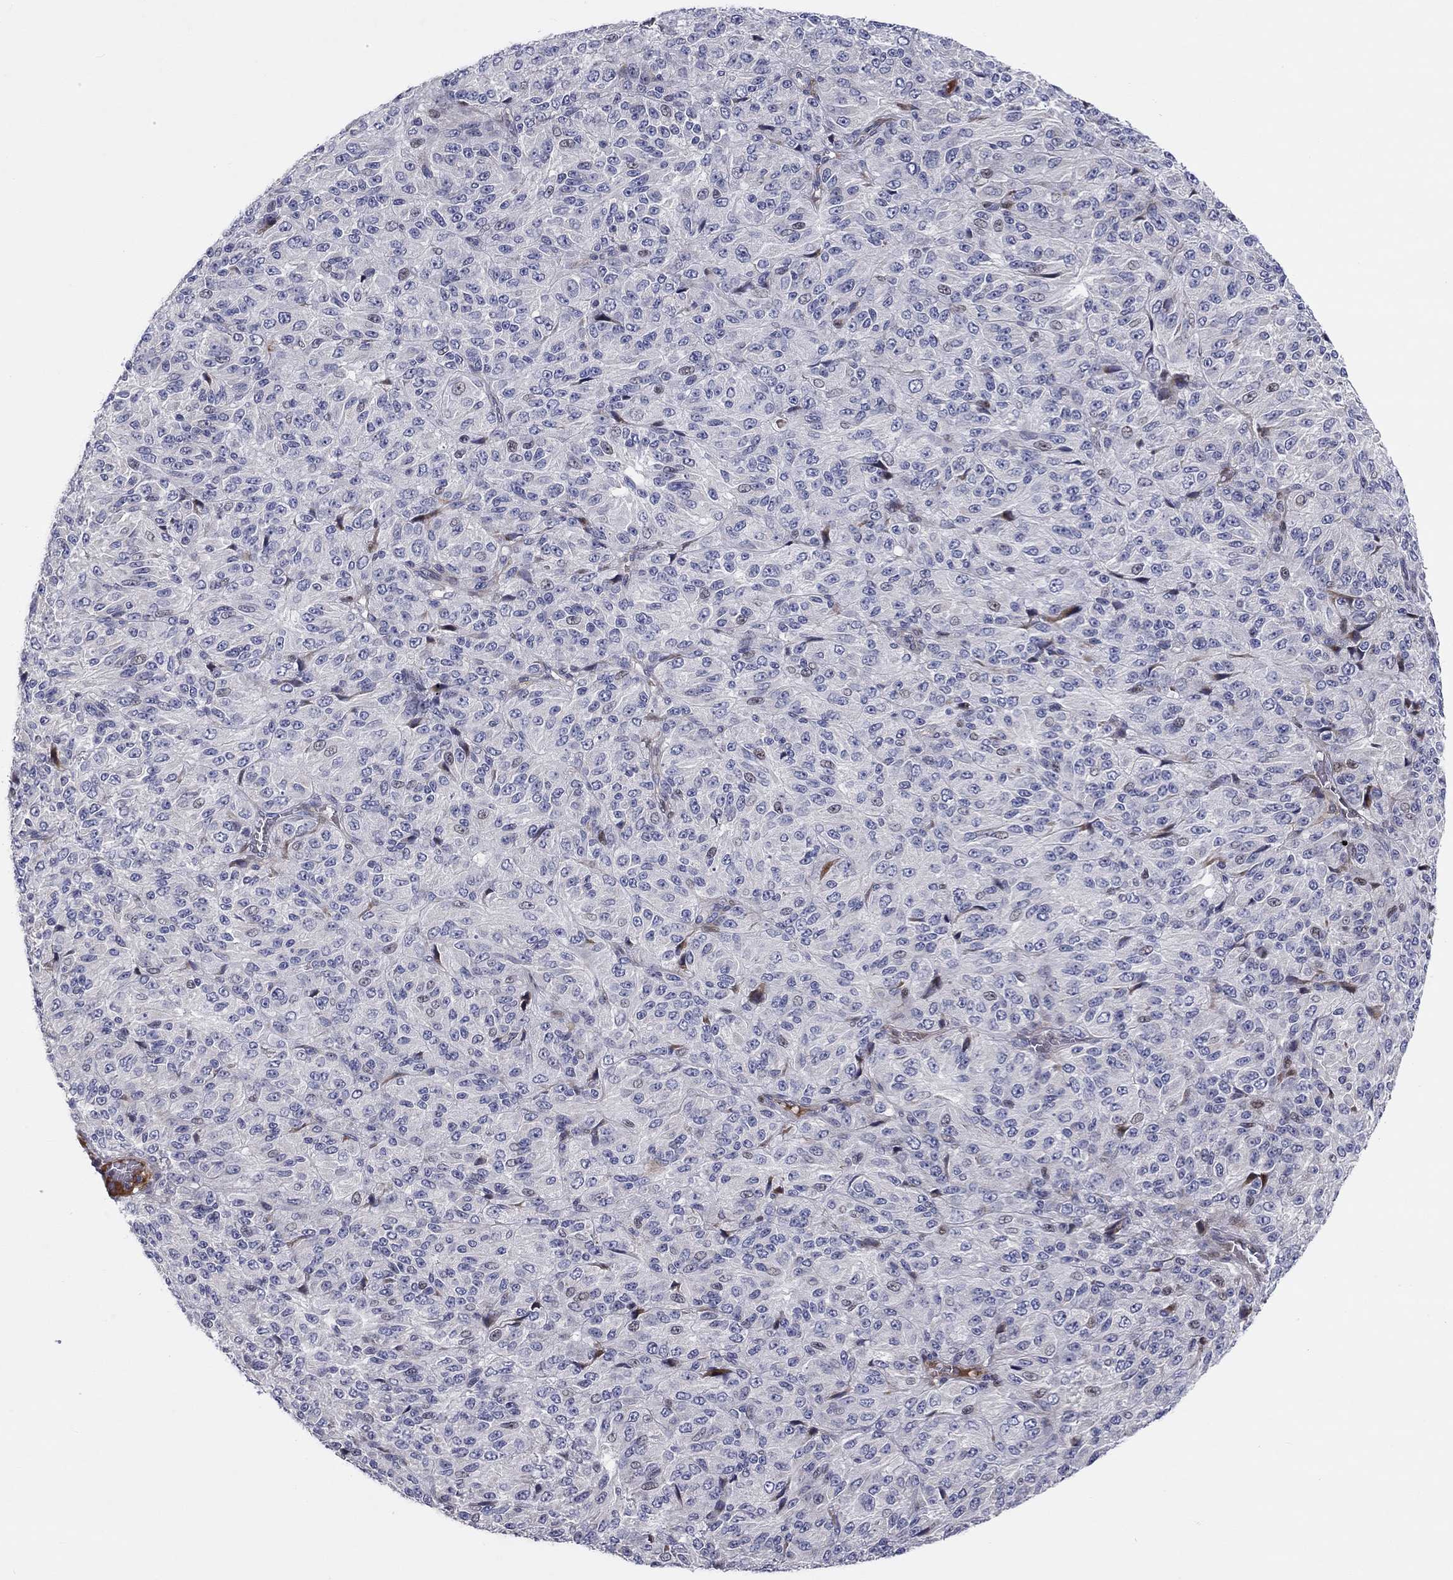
{"staining": {"intensity": "negative", "quantity": "none", "location": "none"}, "tissue": "melanoma", "cell_type": "Tumor cells", "image_type": "cancer", "snomed": [{"axis": "morphology", "description": "Malignant melanoma, Metastatic site"}, {"axis": "topography", "description": "Brain"}], "caption": "Tumor cells are negative for brown protein staining in melanoma.", "gene": "ARHGAP36", "patient": {"sex": "female", "age": 56}}